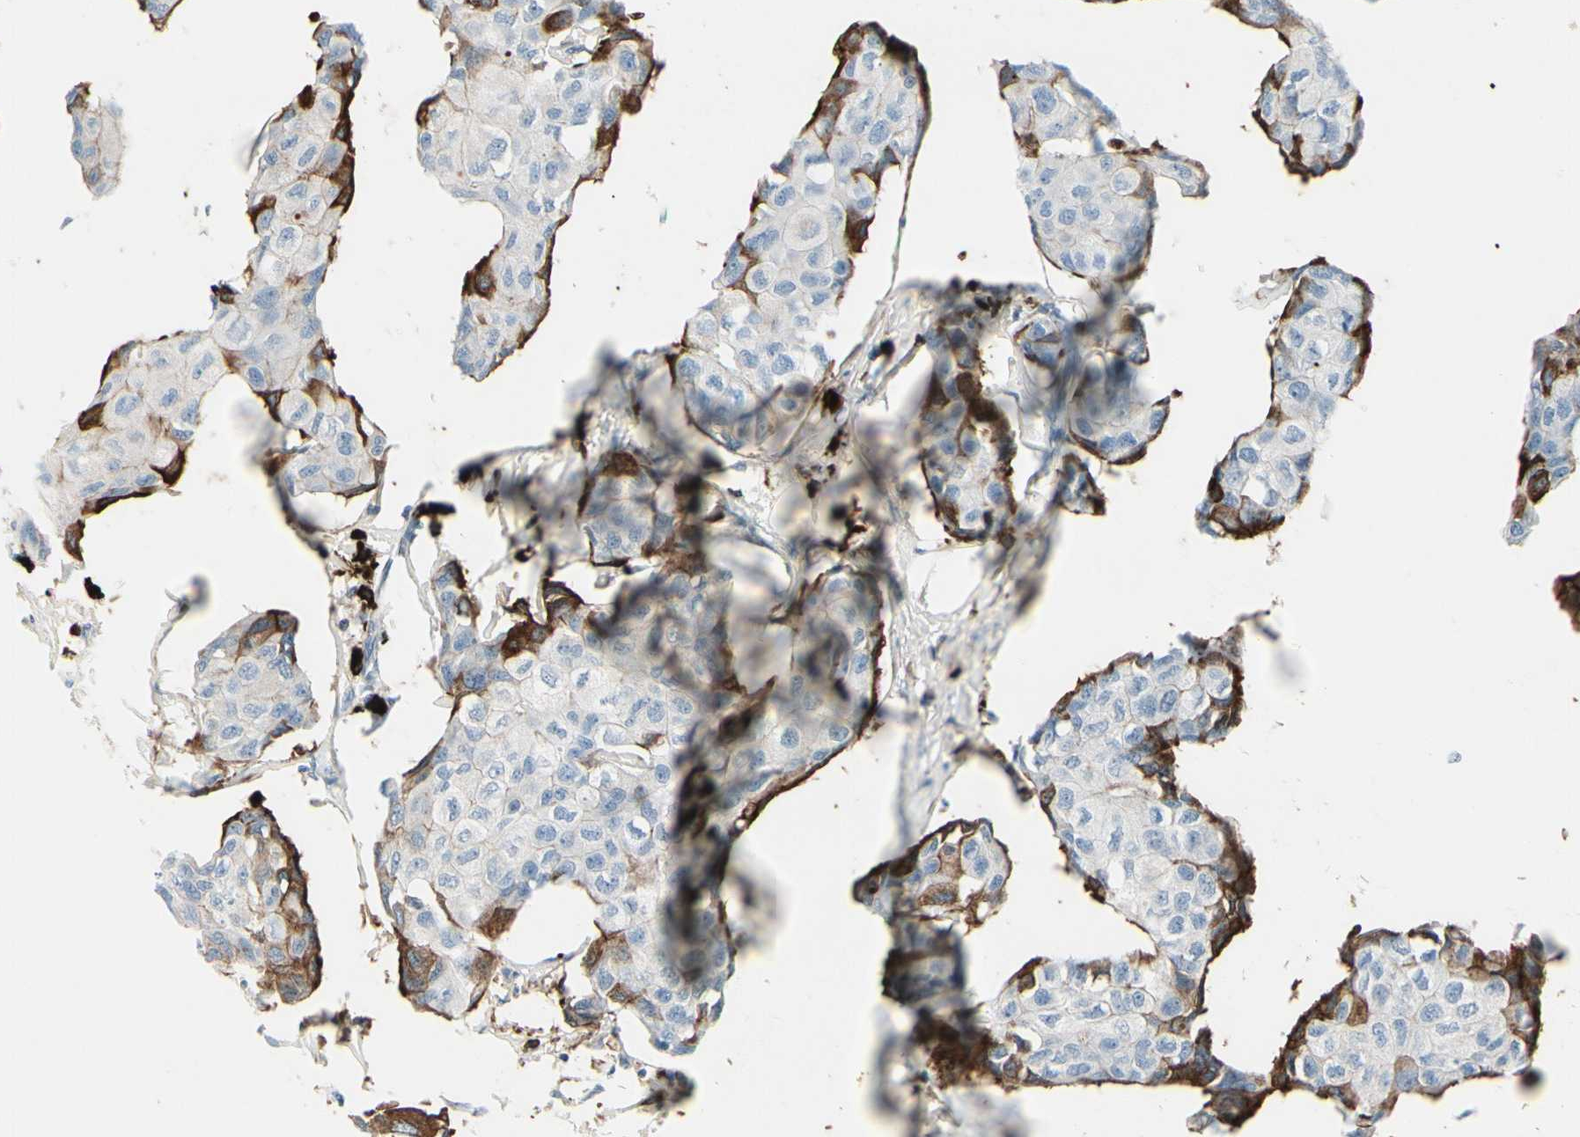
{"staining": {"intensity": "negative", "quantity": "none", "location": "none"}, "tissue": "breast cancer", "cell_type": "Tumor cells", "image_type": "cancer", "snomed": [{"axis": "morphology", "description": "Duct carcinoma"}, {"axis": "topography", "description": "Breast"}], "caption": "Image shows no protein expression in tumor cells of breast cancer tissue.", "gene": "IGHG1", "patient": {"sex": "female", "age": 80}}